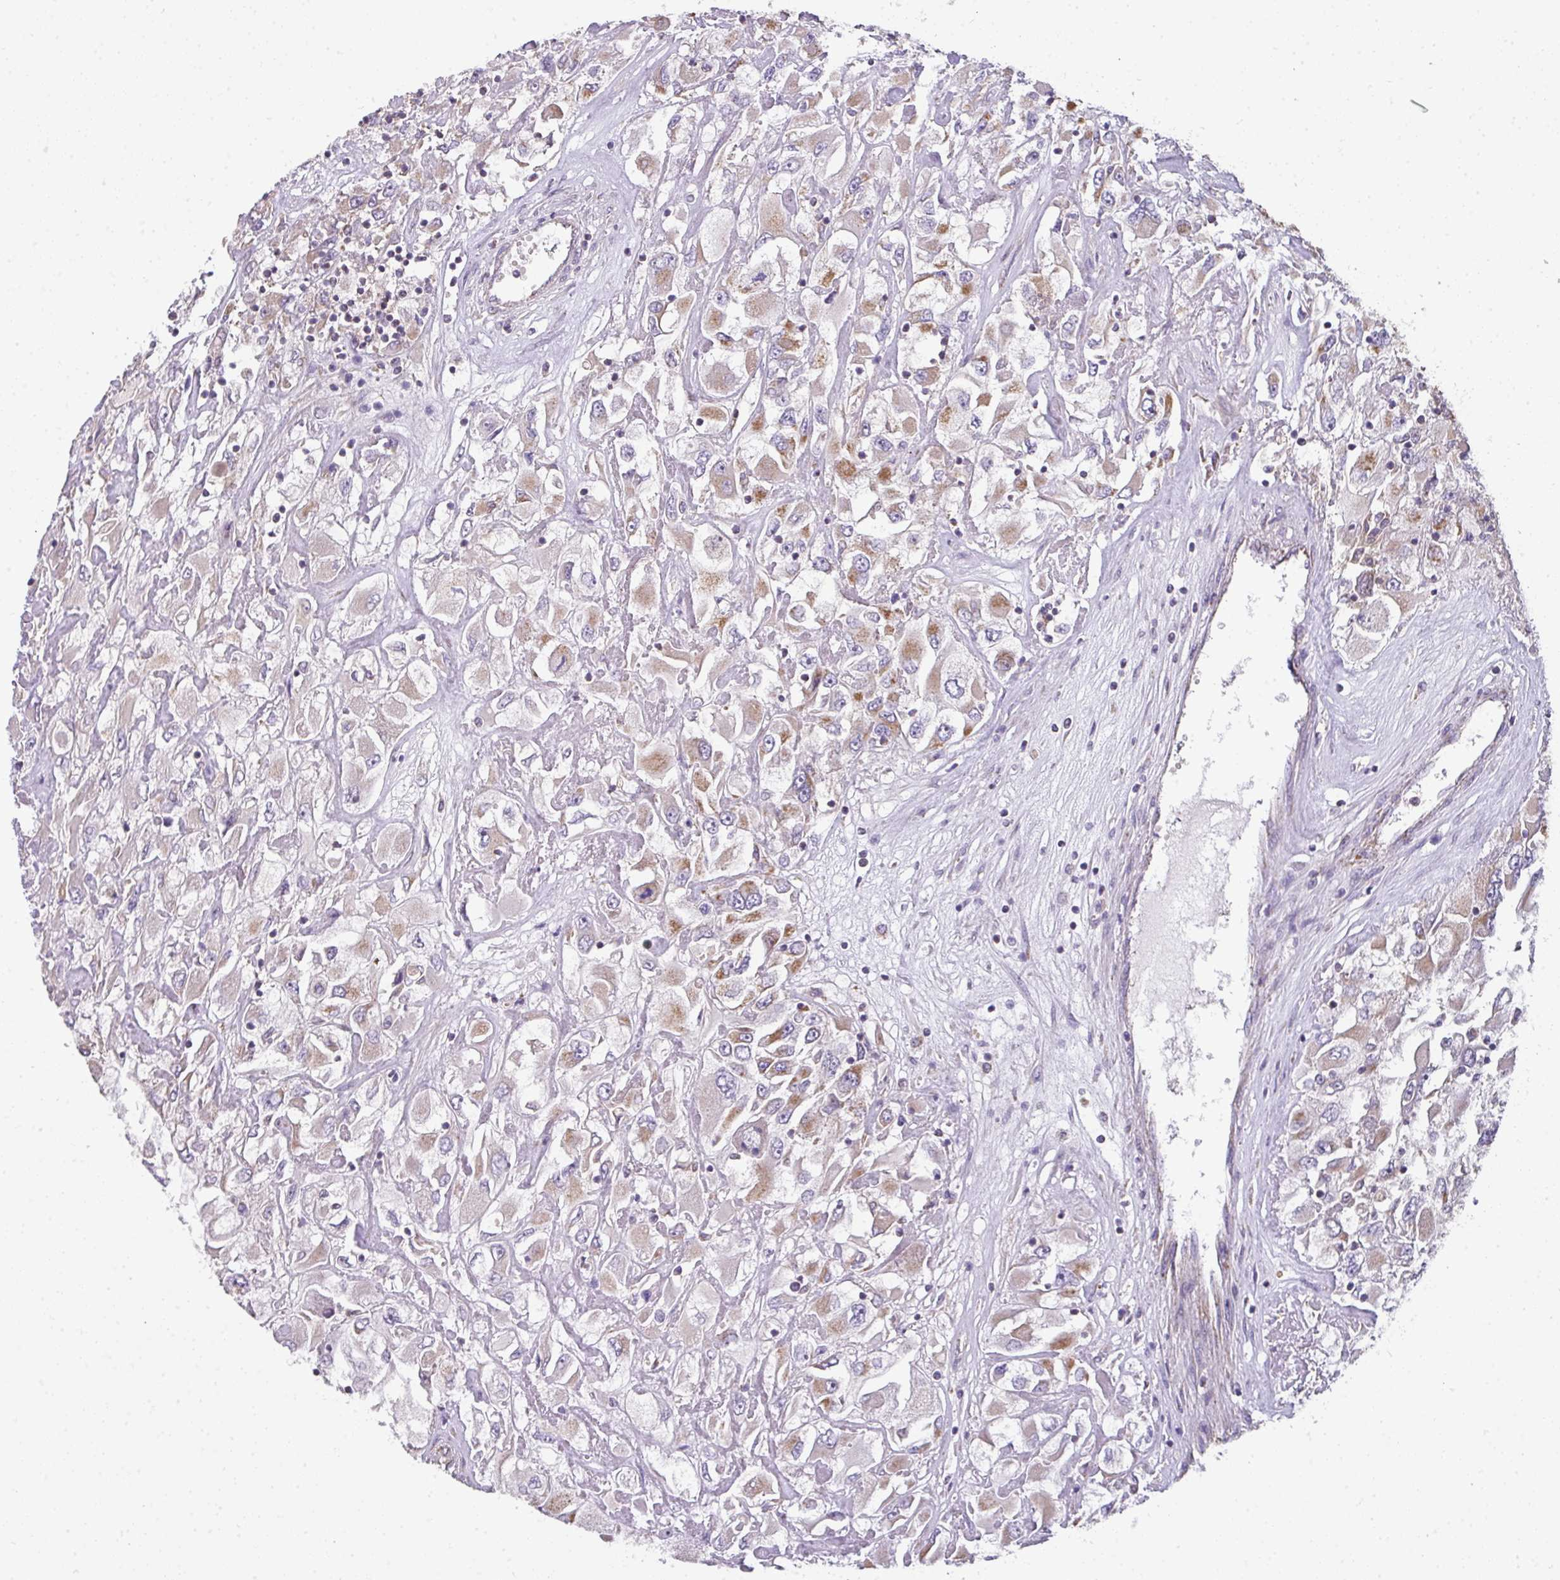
{"staining": {"intensity": "moderate", "quantity": "25%-75%", "location": "cytoplasmic/membranous"}, "tissue": "renal cancer", "cell_type": "Tumor cells", "image_type": "cancer", "snomed": [{"axis": "morphology", "description": "Adenocarcinoma, NOS"}, {"axis": "topography", "description": "Kidney"}], "caption": "High-power microscopy captured an IHC micrograph of renal adenocarcinoma, revealing moderate cytoplasmic/membranous staining in about 25%-75% of tumor cells.", "gene": "PALS2", "patient": {"sex": "female", "age": 52}}